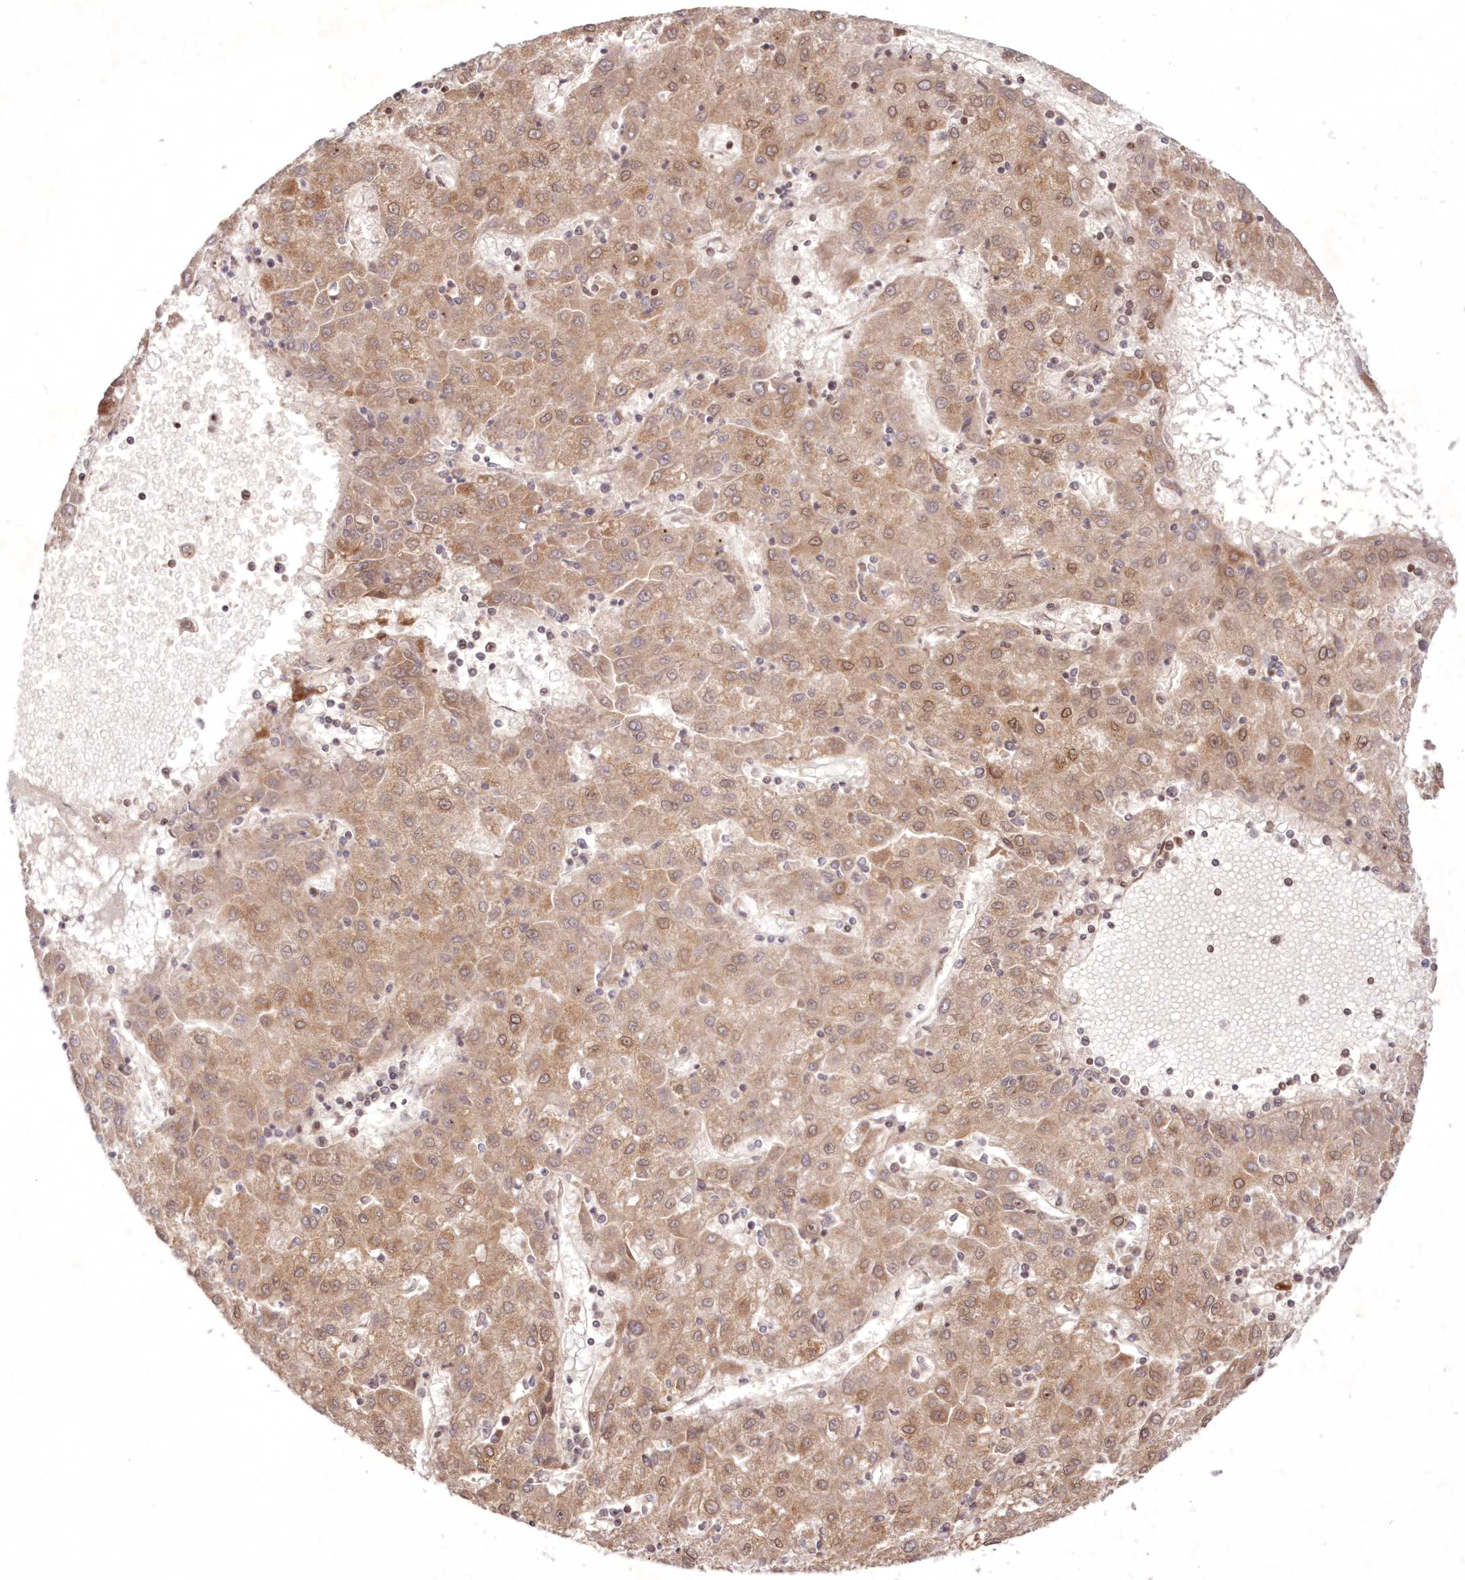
{"staining": {"intensity": "moderate", "quantity": ">75%", "location": "cytoplasmic/membranous,nuclear"}, "tissue": "liver cancer", "cell_type": "Tumor cells", "image_type": "cancer", "snomed": [{"axis": "morphology", "description": "Carcinoma, Hepatocellular, NOS"}, {"axis": "topography", "description": "Liver"}], "caption": "This is an image of immunohistochemistry (IHC) staining of hepatocellular carcinoma (liver), which shows moderate expression in the cytoplasmic/membranous and nuclear of tumor cells.", "gene": "DNAJC27", "patient": {"sex": "male", "age": 72}}